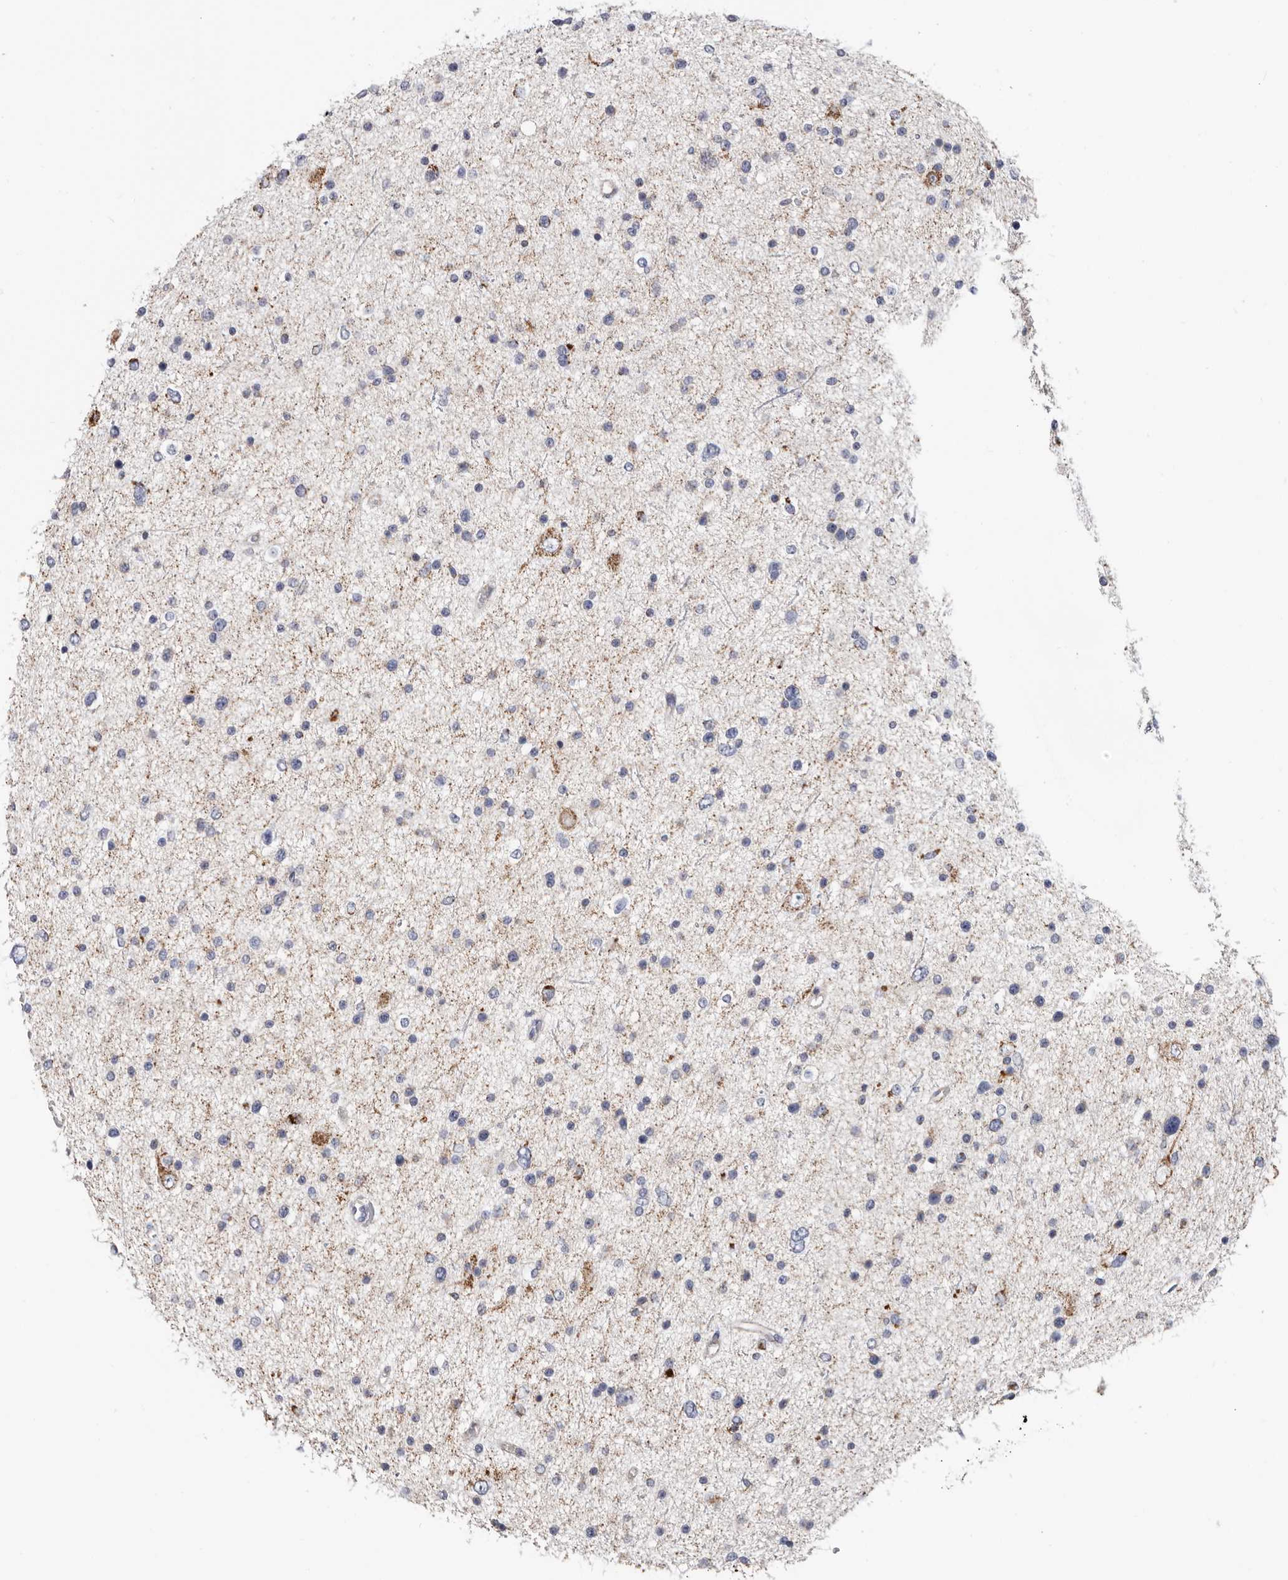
{"staining": {"intensity": "negative", "quantity": "none", "location": "none"}, "tissue": "glioma", "cell_type": "Tumor cells", "image_type": "cancer", "snomed": [{"axis": "morphology", "description": "Glioma, malignant, Low grade"}, {"axis": "topography", "description": "Brain"}], "caption": "Immunohistochemistry image of neoplastic tissue: glioma stained with DAB reveals no significant protein expression in tumor cells. Nuclei are stained in blue.", "gene": "RSPO2", "patient": {"sex": "female", "age": 37}}